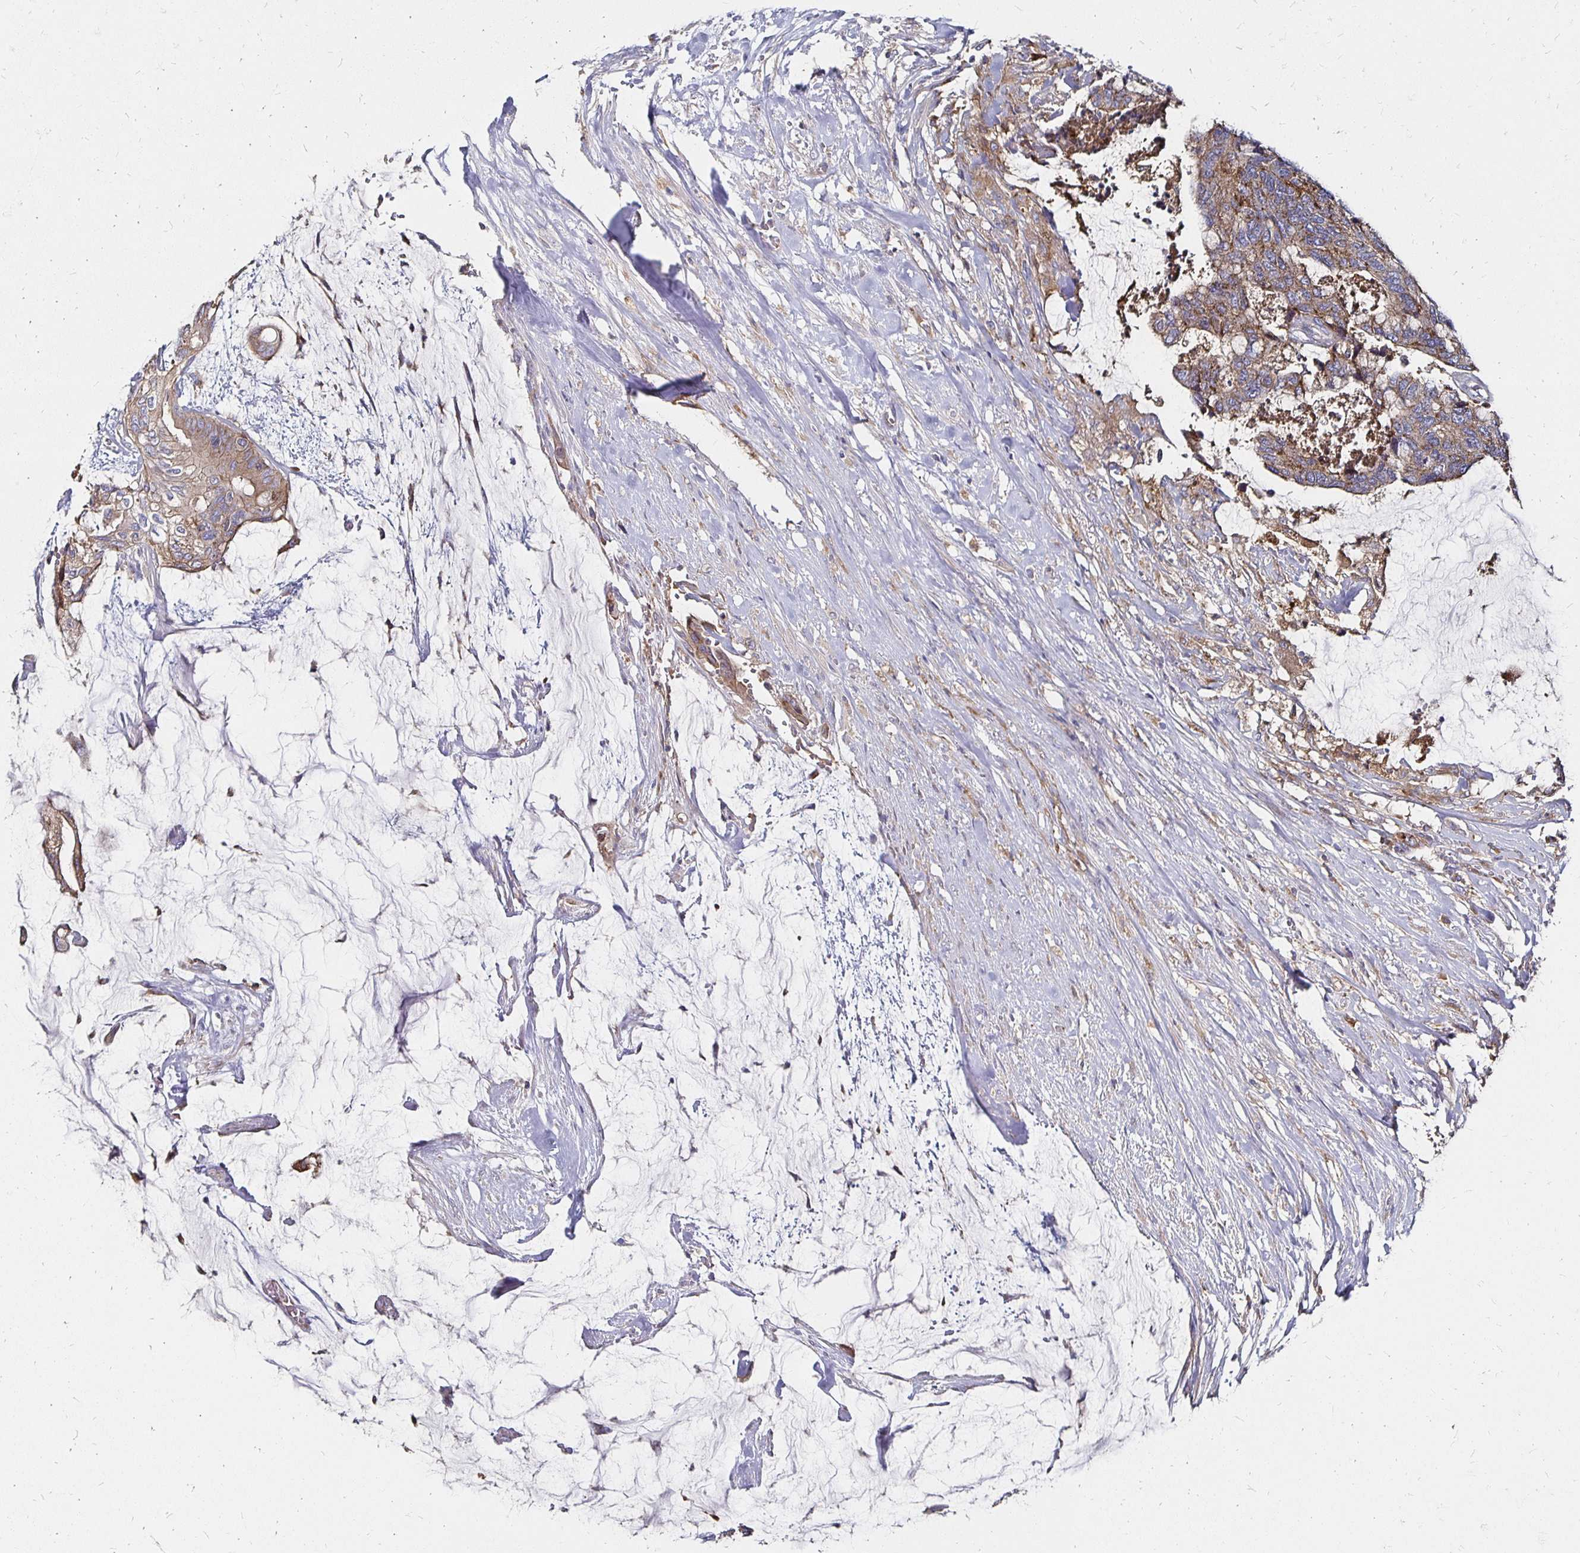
{"staining": {"intensity": "weak", "quantity": ">75%", "location": "cytoplasmic/membranous"}, "tissue": "colorectal cancer", "cell_type": "Tumor cells", "image_type": "cancer", "snomed": [{"axis": "morphology", "description": "Adenocarcinoma, NOS"}, {"axis": "topography", "description": "Rectum"}], "caption": "Immunohistochemistry (IHC) (DAB (3,3'-diaminobenzidine)) staining of adenocarcinoma (colorectal) demonstrates weak cytoplasmic/membranous protein positivity in approximately >75% of tumor cells.", "gene": "NCSTN", "patient": {"sex": "female", "age": 59}}